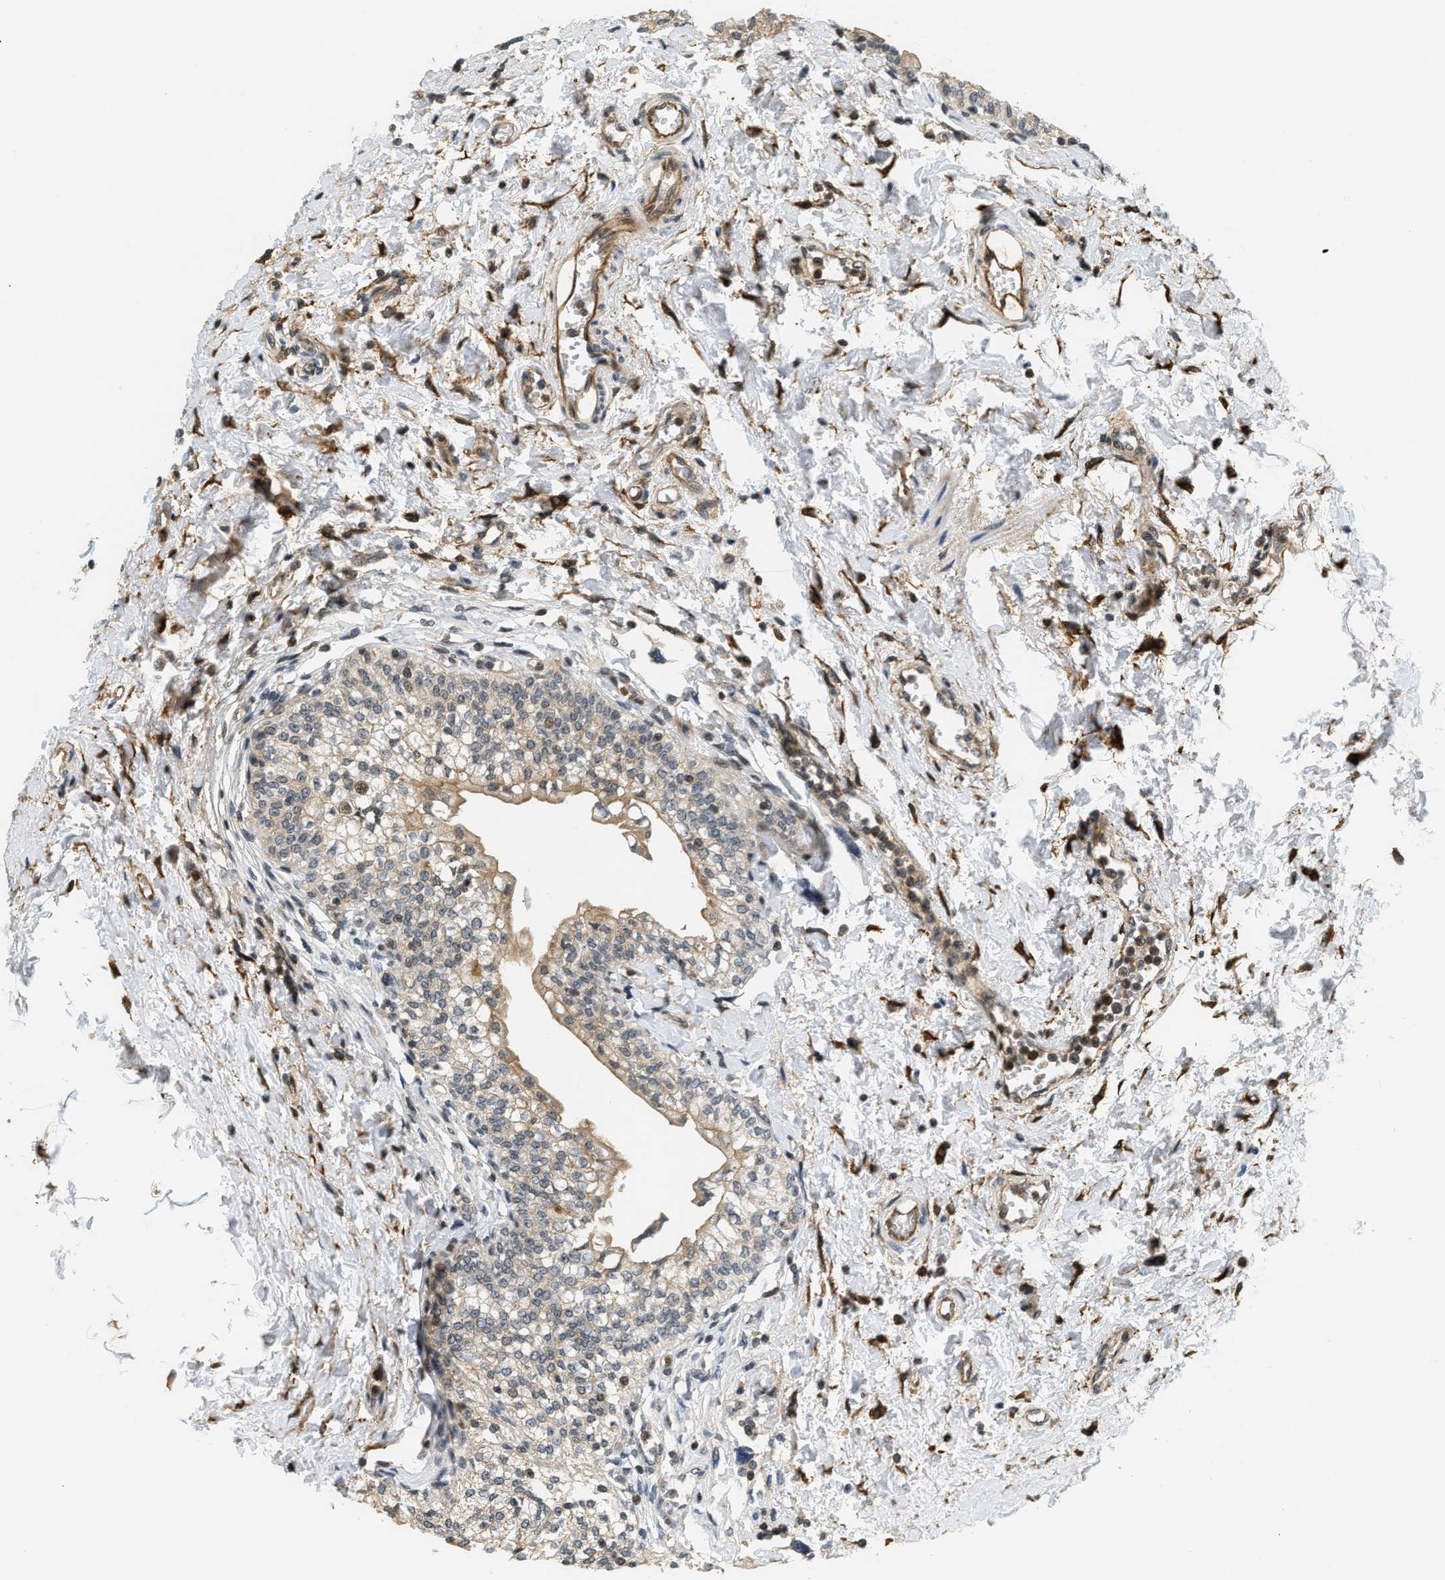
{"staining": {"intensity": "moderate", "quantity": "<25%", "location": "cytoplasmic/membranous,nuclear"}, "tissue": "urinary bladder", "cell_type": "Urothelial cells", "image_type": "normal", "snomed": [{"axis": "morphology", "description": "Normal tissue, NOS"}, {"axis": "topography", "description": "Urinary bladder"}], "caption": "High-magnification brightfield microscopy of normal urinary bladder stained with DAB (3,3'-diaminobenzidine) (brown) and counterstained with hematoxylin (blue). urothelial cells exhibit moderate cytoplasmic/membranous,nuclear expression is identified in about<25% of cells.", "gene": "KMT2A", "patient": {"sex": "male", "age": 55}}